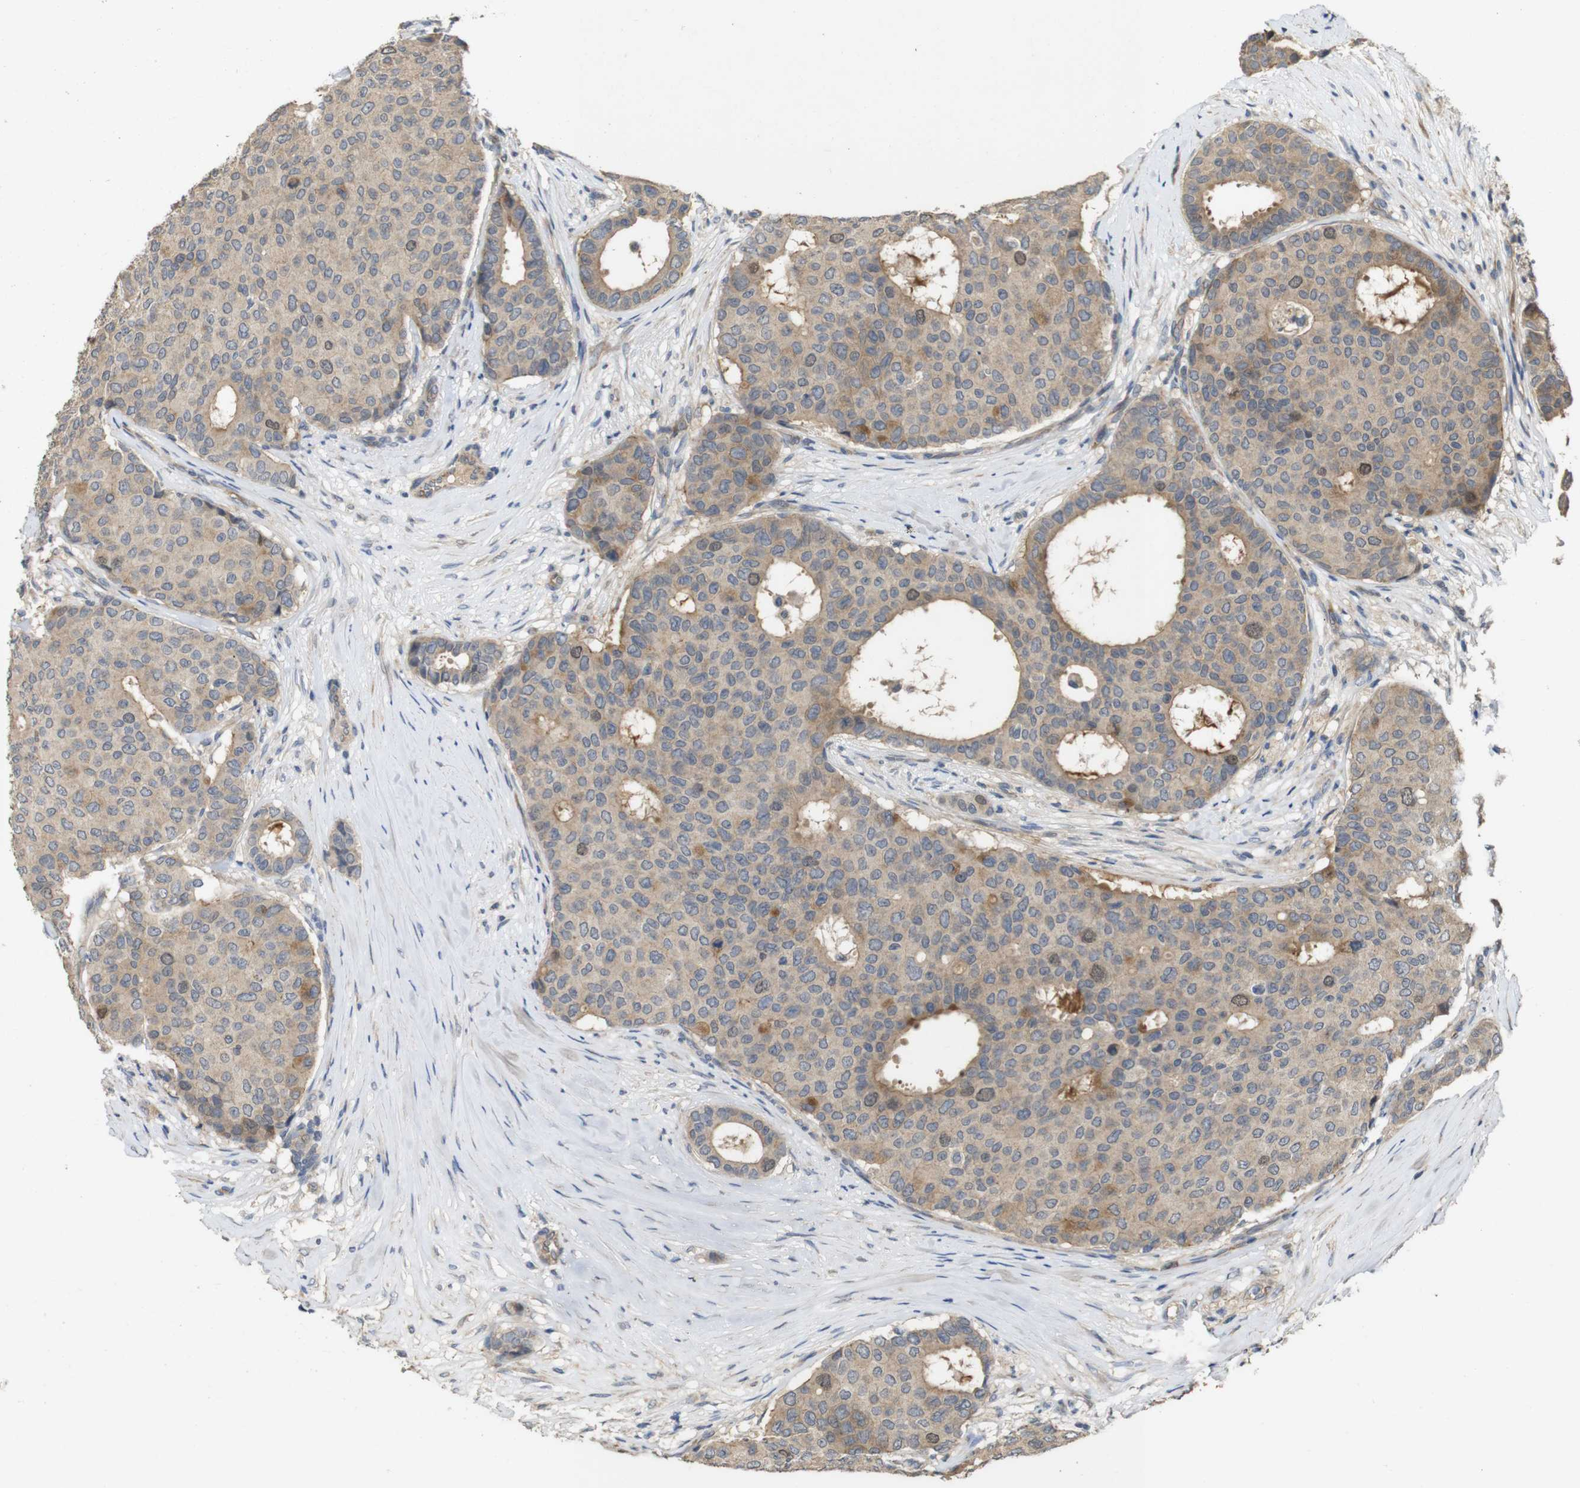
{"staining": {"intensity": "moderate", "quantity": "<25%", "location": "cytoplasmic/membranous,nuclear"}, "tissue": "breast cancer", "cell_type": "Tumor cells", "image_type": "cancer", "snomed": [{"axis": "morphology", "description": "Duct carcinoma"}, {"axis": "topography", "description": "Breast"}], "caption": "Breast cancer was stained to show a protein in brown. There is low levels of moderate cytoplasmic/membranous and nuclear positivity in approximately <25% of tumor cells.", "gene": "PCDHB10", "patient": {"sex": "female", "age": 75}}